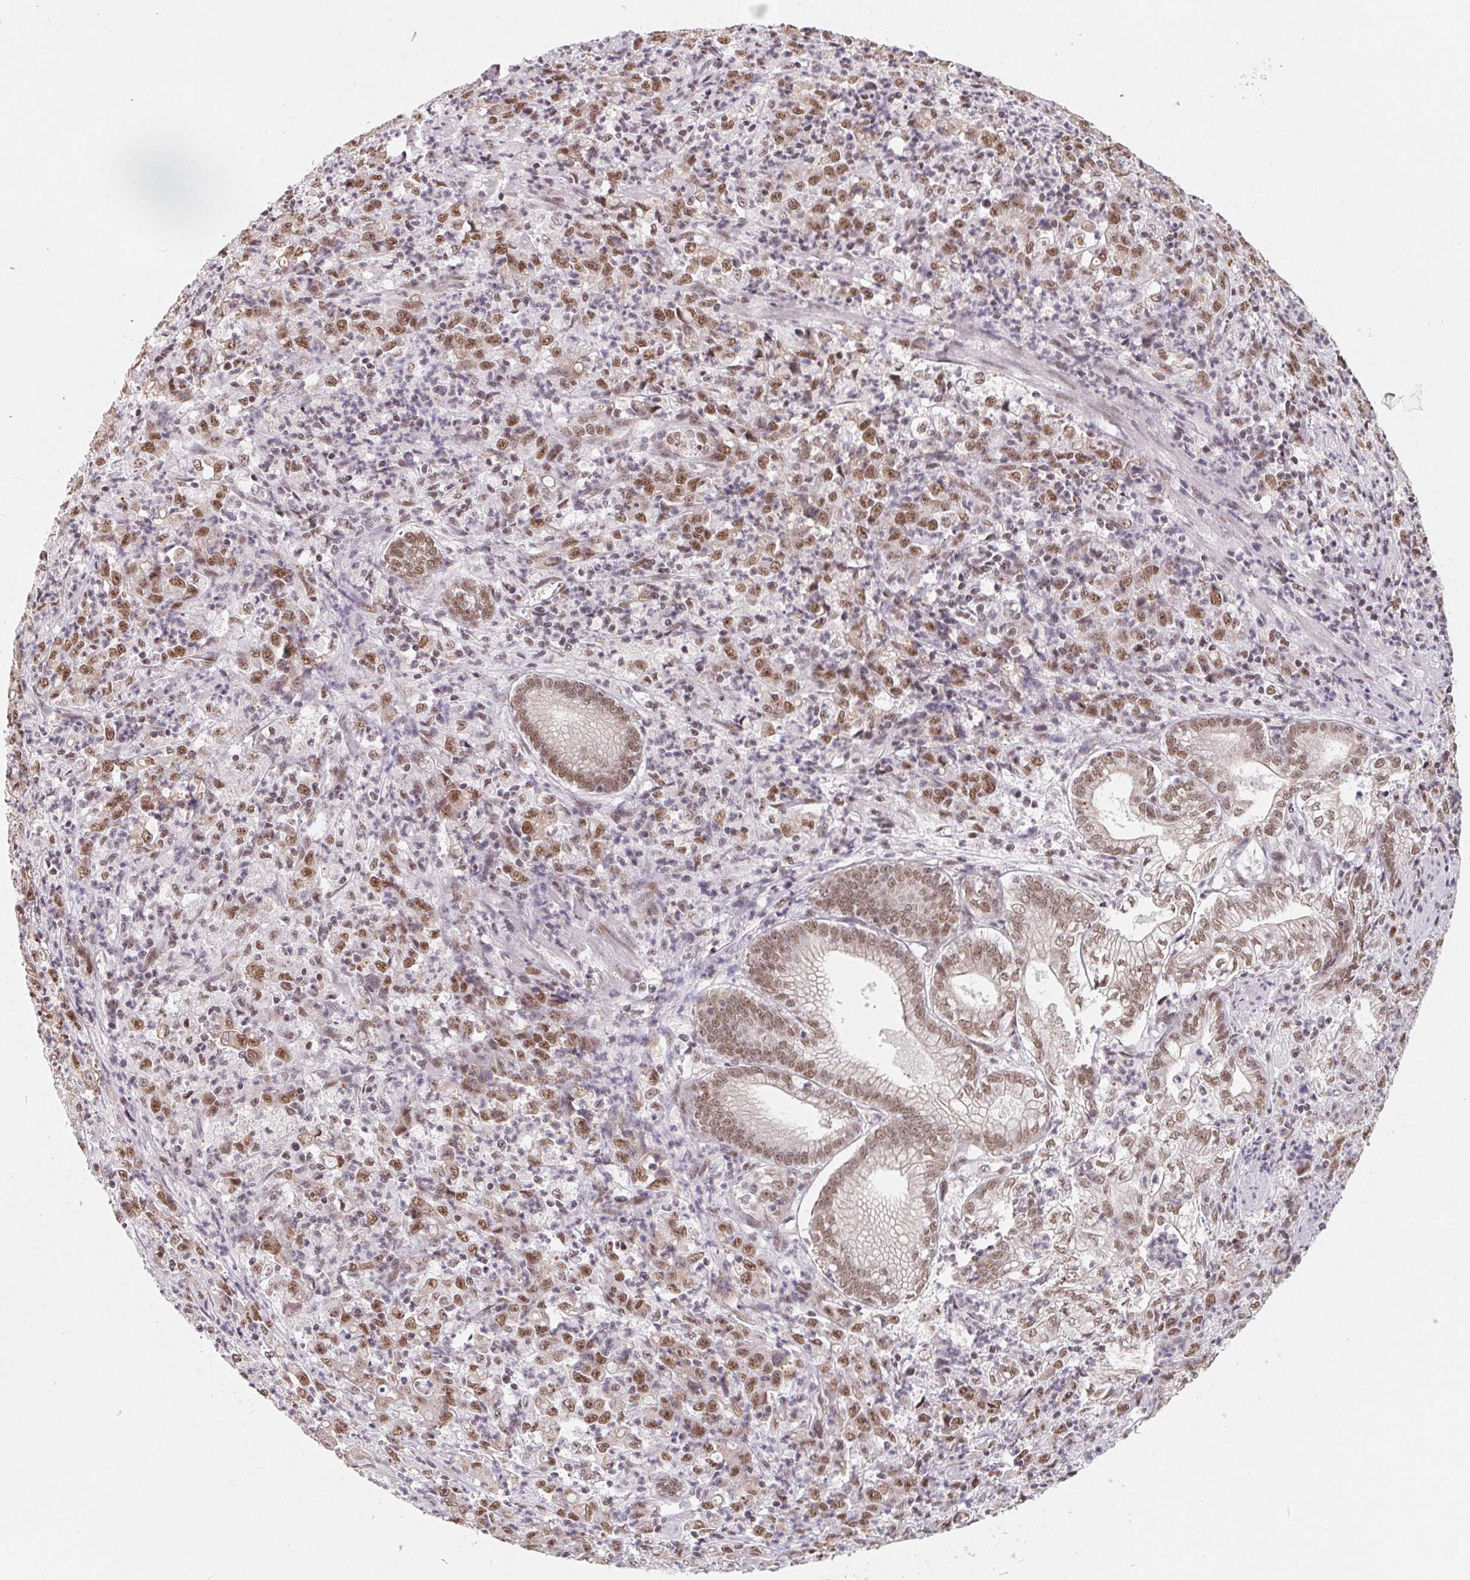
{"staining": {"intensity": "moderate", "quantity": ">75%", "location": "nuclear"}, "tissue": "stomach cancer", "cell_type": "Tumor cells", "image_type": "cancer", "snomed": [{"axis": "morphology", "description": "Adenocarcinoma, NOS"}, {"axis": "topography", "description": "Stomach, lower"}], "caption": "Adenocarcinoma (stomach) stained for a protein (brown) displays moderate nuclear positive staining in approximately >75% of tumor cells.", "gene": "TCERG1", "patient": {"sex": "female", "age": 71}}